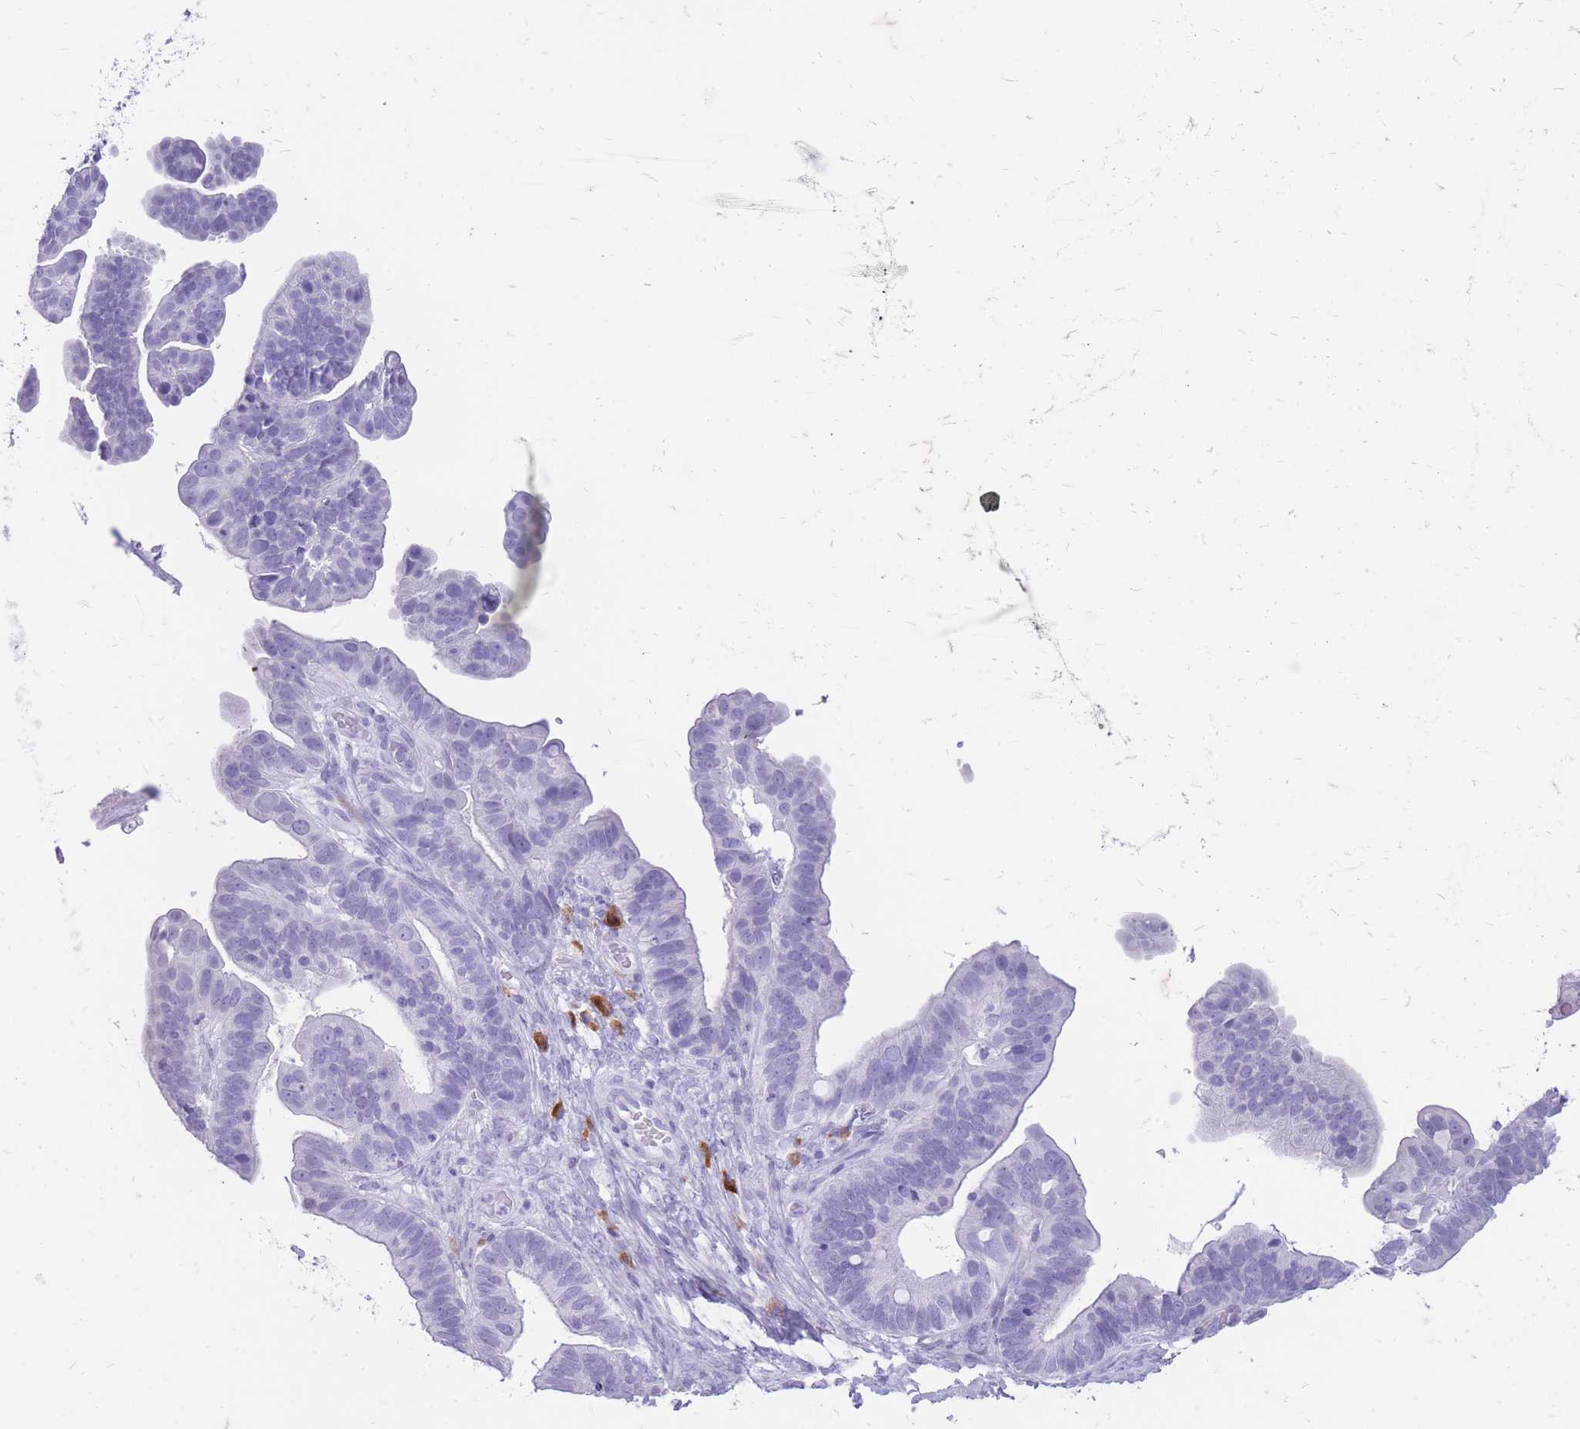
{"staining": {"intensity": "negative", "quantity": "none", "location": "none"}, "tissue": "ovarian cancer", "cell_type": "Tumor cells", "image_type": "cancer", "snomed": [{"axis": "morphology", "description": "Cystadenocarcinoma, serous, NOS"}, {"axis": "topography", "description": "Ovary"}], "caption": "The histopathology image demonstrates no significant expression in tumor cells of ovarian cancer (serous cystadenocarcinoma). (DAB immunohistochemistry visualized using brightfield microscopy, high magnification).", "gene": "ZFP37", "patient": {"sex": "female", "age": 56}}